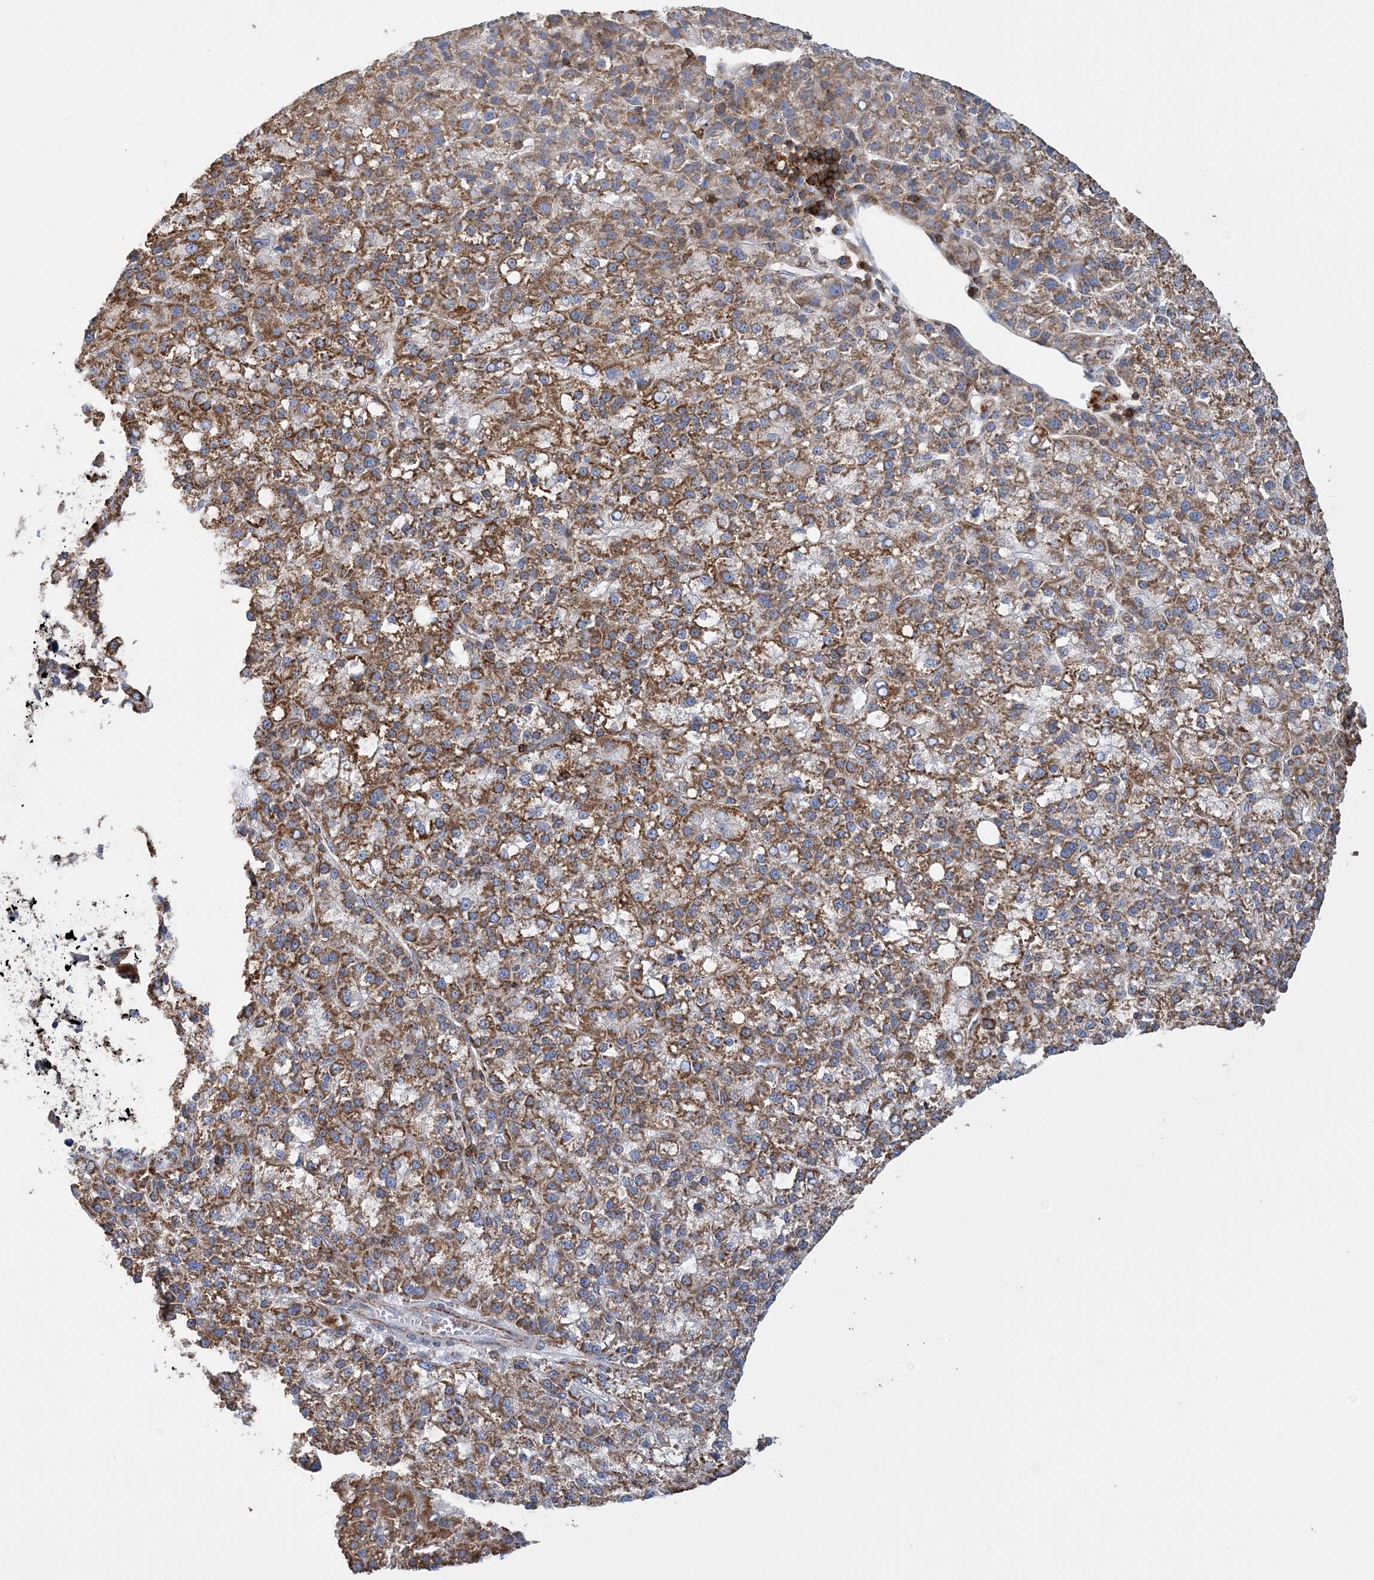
{"staining": {"intensity": "moderate", "quantity": ">75%", "location": "cytoplasmic/membranous"}, "tissue": "liver cancer", "cell_type": "Tumor cells", "image_type": "cancer", "snomed": [{"axis": "morphology", "description": "Carcinoma, Hepatocellular, NOS"}, {"axis": "topography", "description": "Liver"}], "caption": "The histopathology image shows immunohistochemical staining of liver cancer (hepatocellular carcinoma). There is moderate cytoplasmic/membranous expression is identified in about >75% of tumor cells.", "gene": "TTC32", "patient": {"sex": "female", "age": 58}}